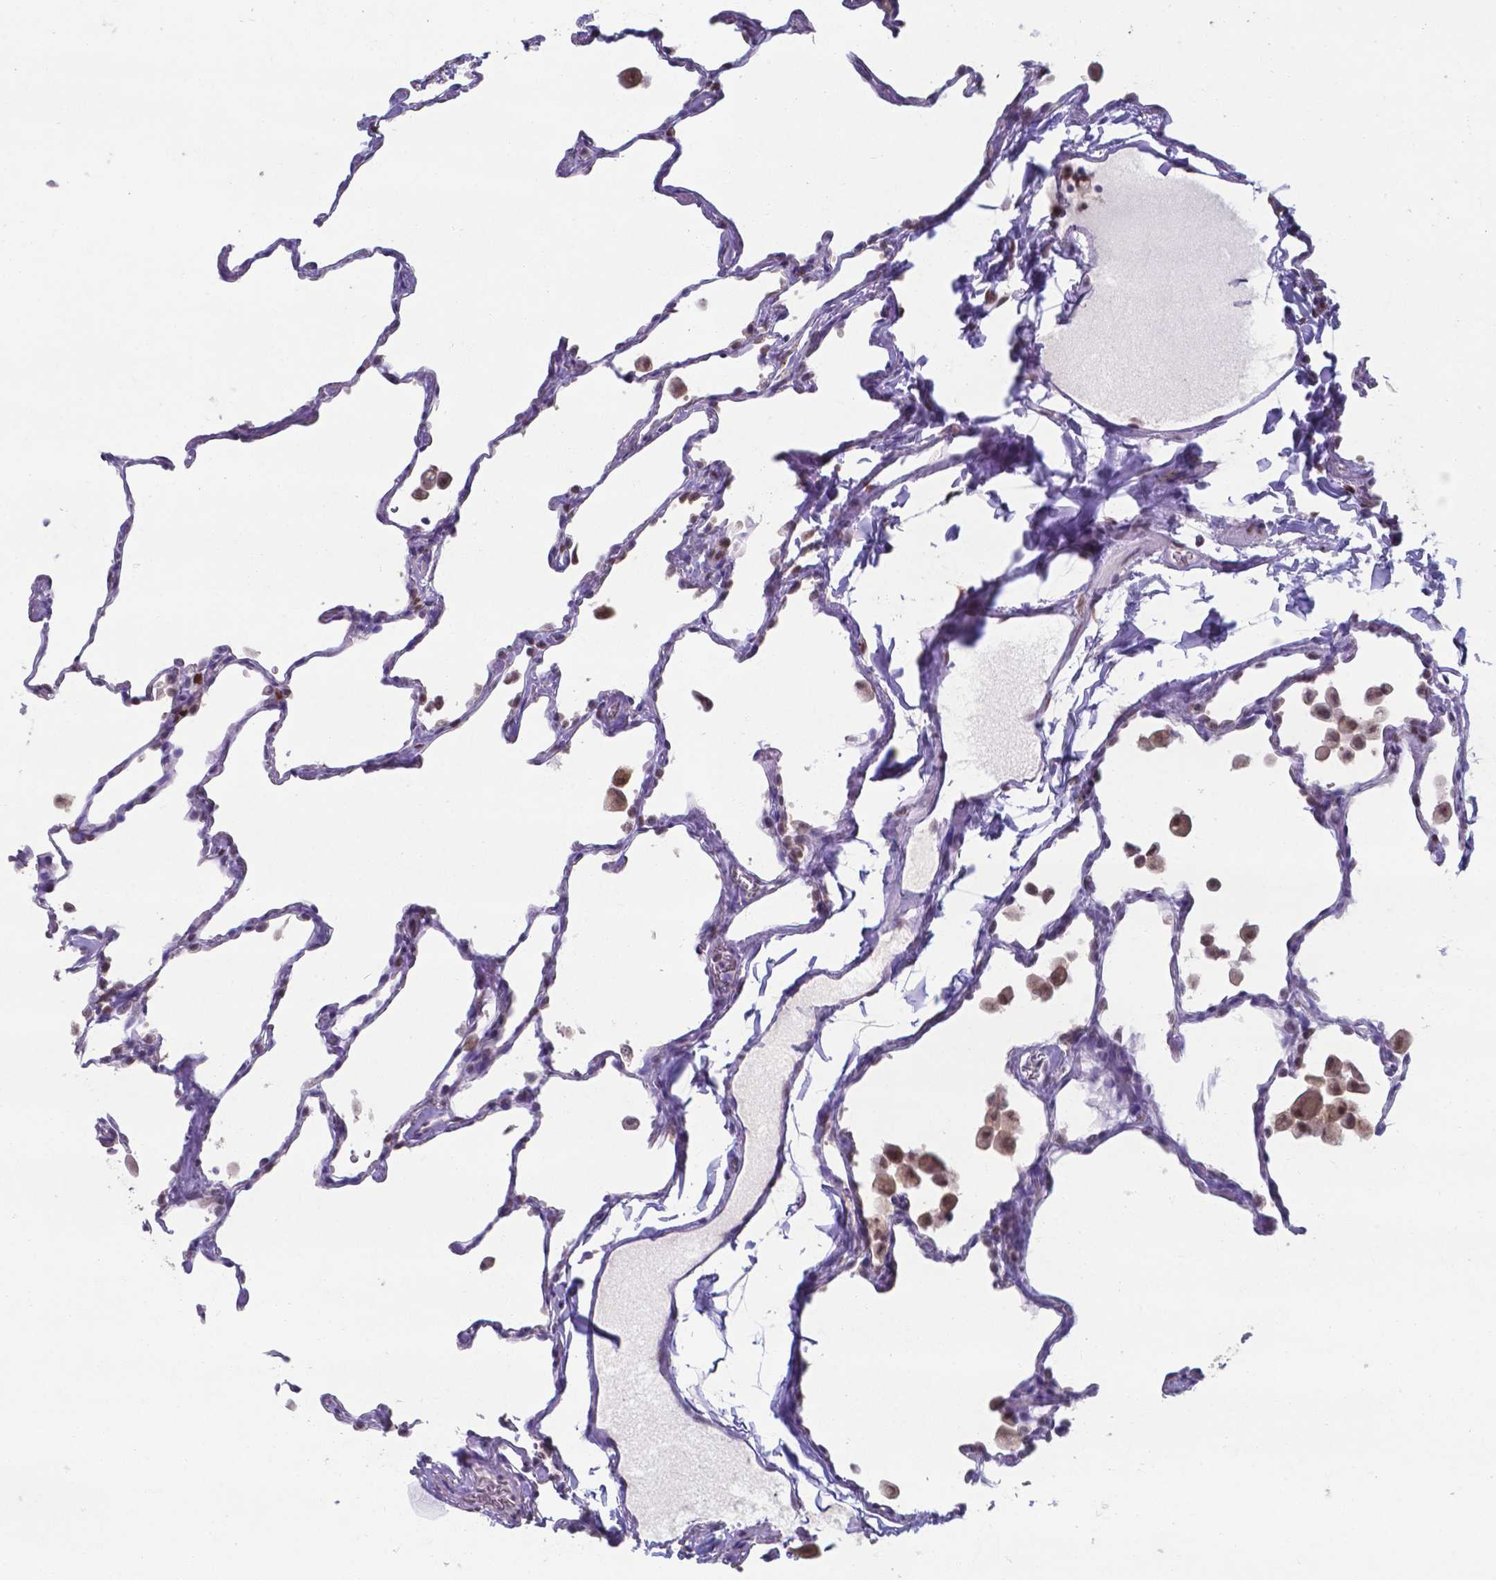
{"staining": {"intensity": "weak", "quantity": "<25%", "location": "nuclear"}, "tissue": "lung", "cell_type": "Alveolar cells", "image_type": "normal", "snomed": [{"axis": "morphology", "description": "Normal tissue, NOS"}, {"axis": "topography", "description": "Lung"}], "caption": "Micrograph shows no significant protein positivity in alveolar cells of benign lung.", "gene": "UBE2E2", "patient": {"sex": "female", "age": 47}}